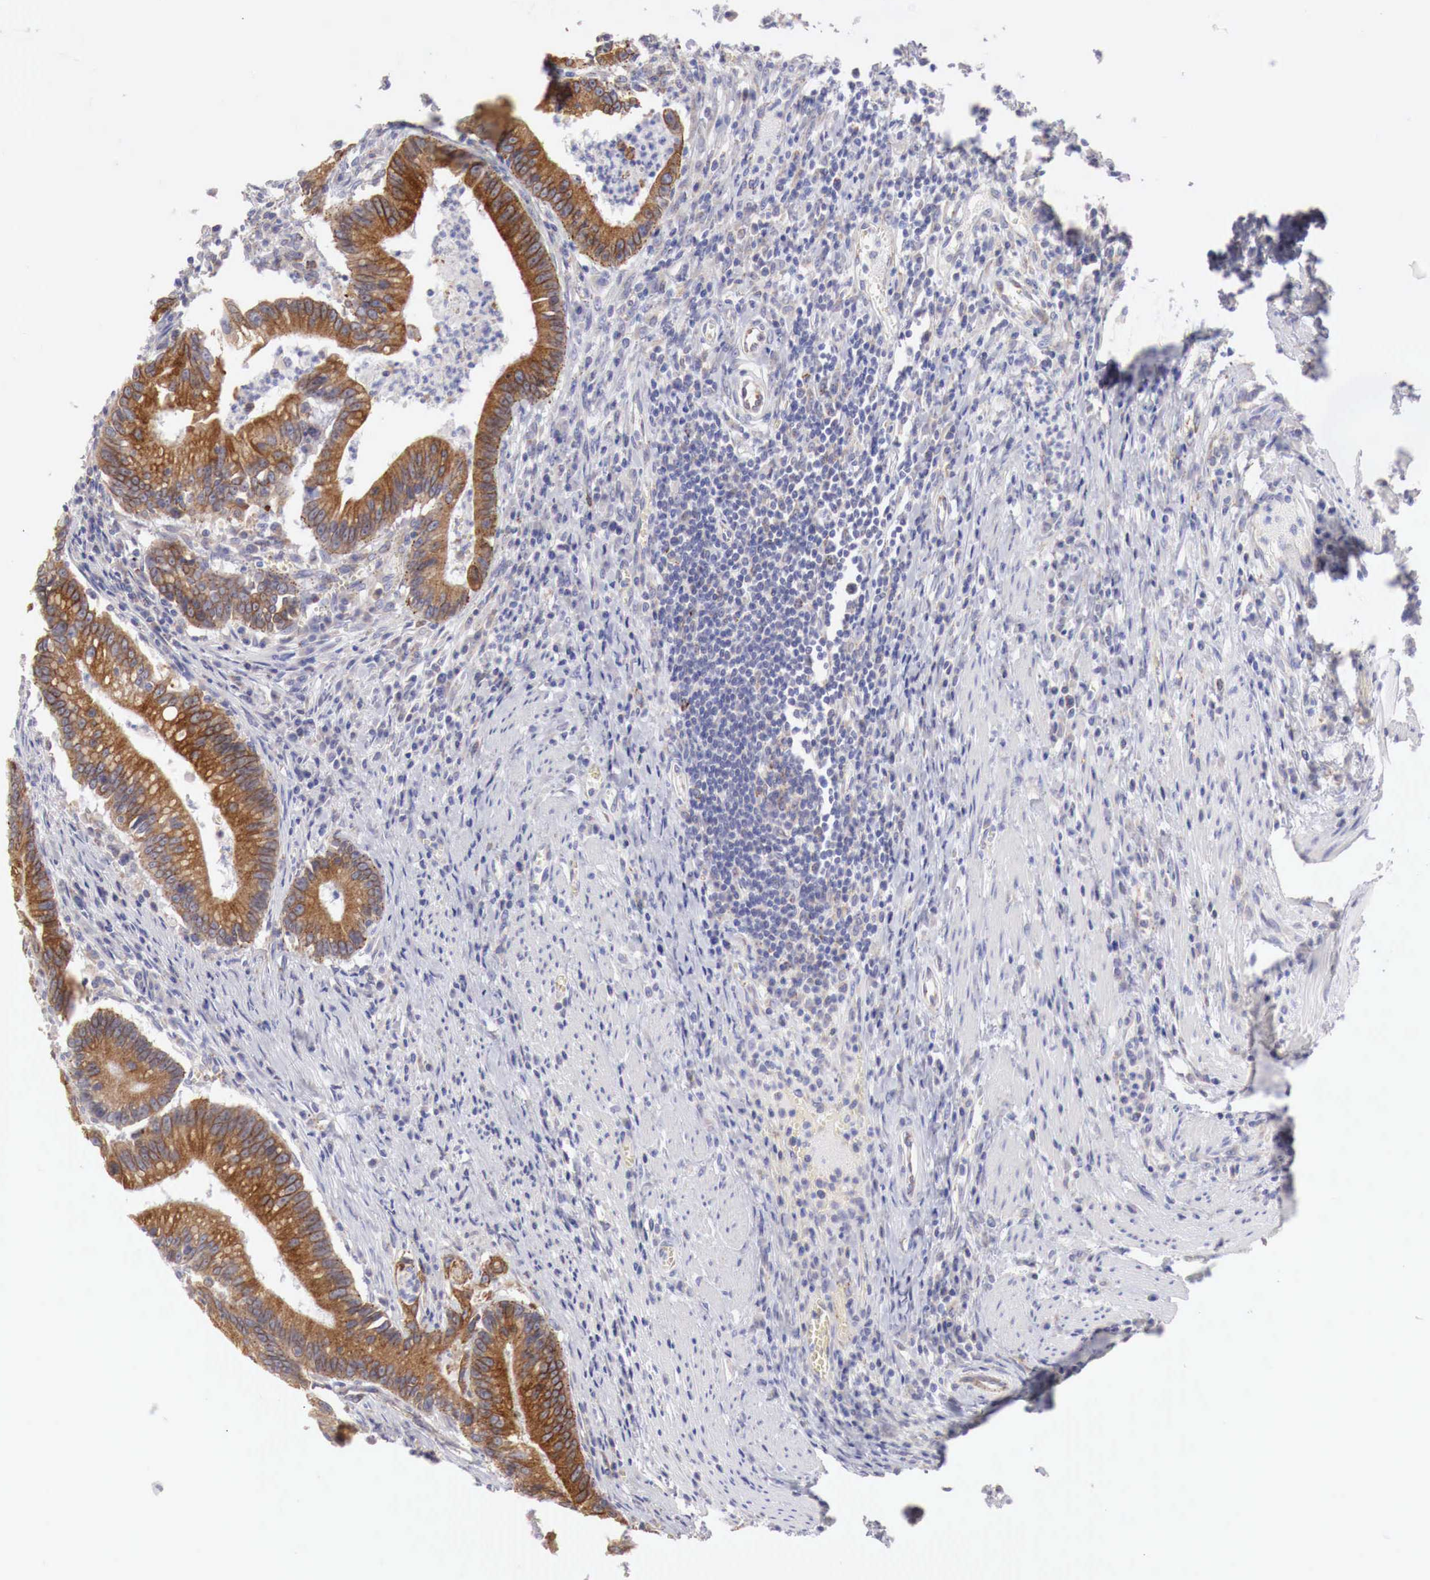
{"staining": {"intensity": "strong", "quantity": ">75%", "location": "cytoplasmic/membranous"}, "tissue": "colorectal cancer", "cell_type": "Tumor cells", "image_type": "cancer", "snomed": [{"axis": "morphology", "description": "Adenocarcinoma, NOS"}, {"axis": "topography", "description": "Rectum"}], "caption": "This image shows IHC staining of colorectal cancer, with high strong cytoplasmic/membranous expression in about >75% of tumor cells.", "gene": "NSDHL", "patient": {"sex": "female", "age": 81}}